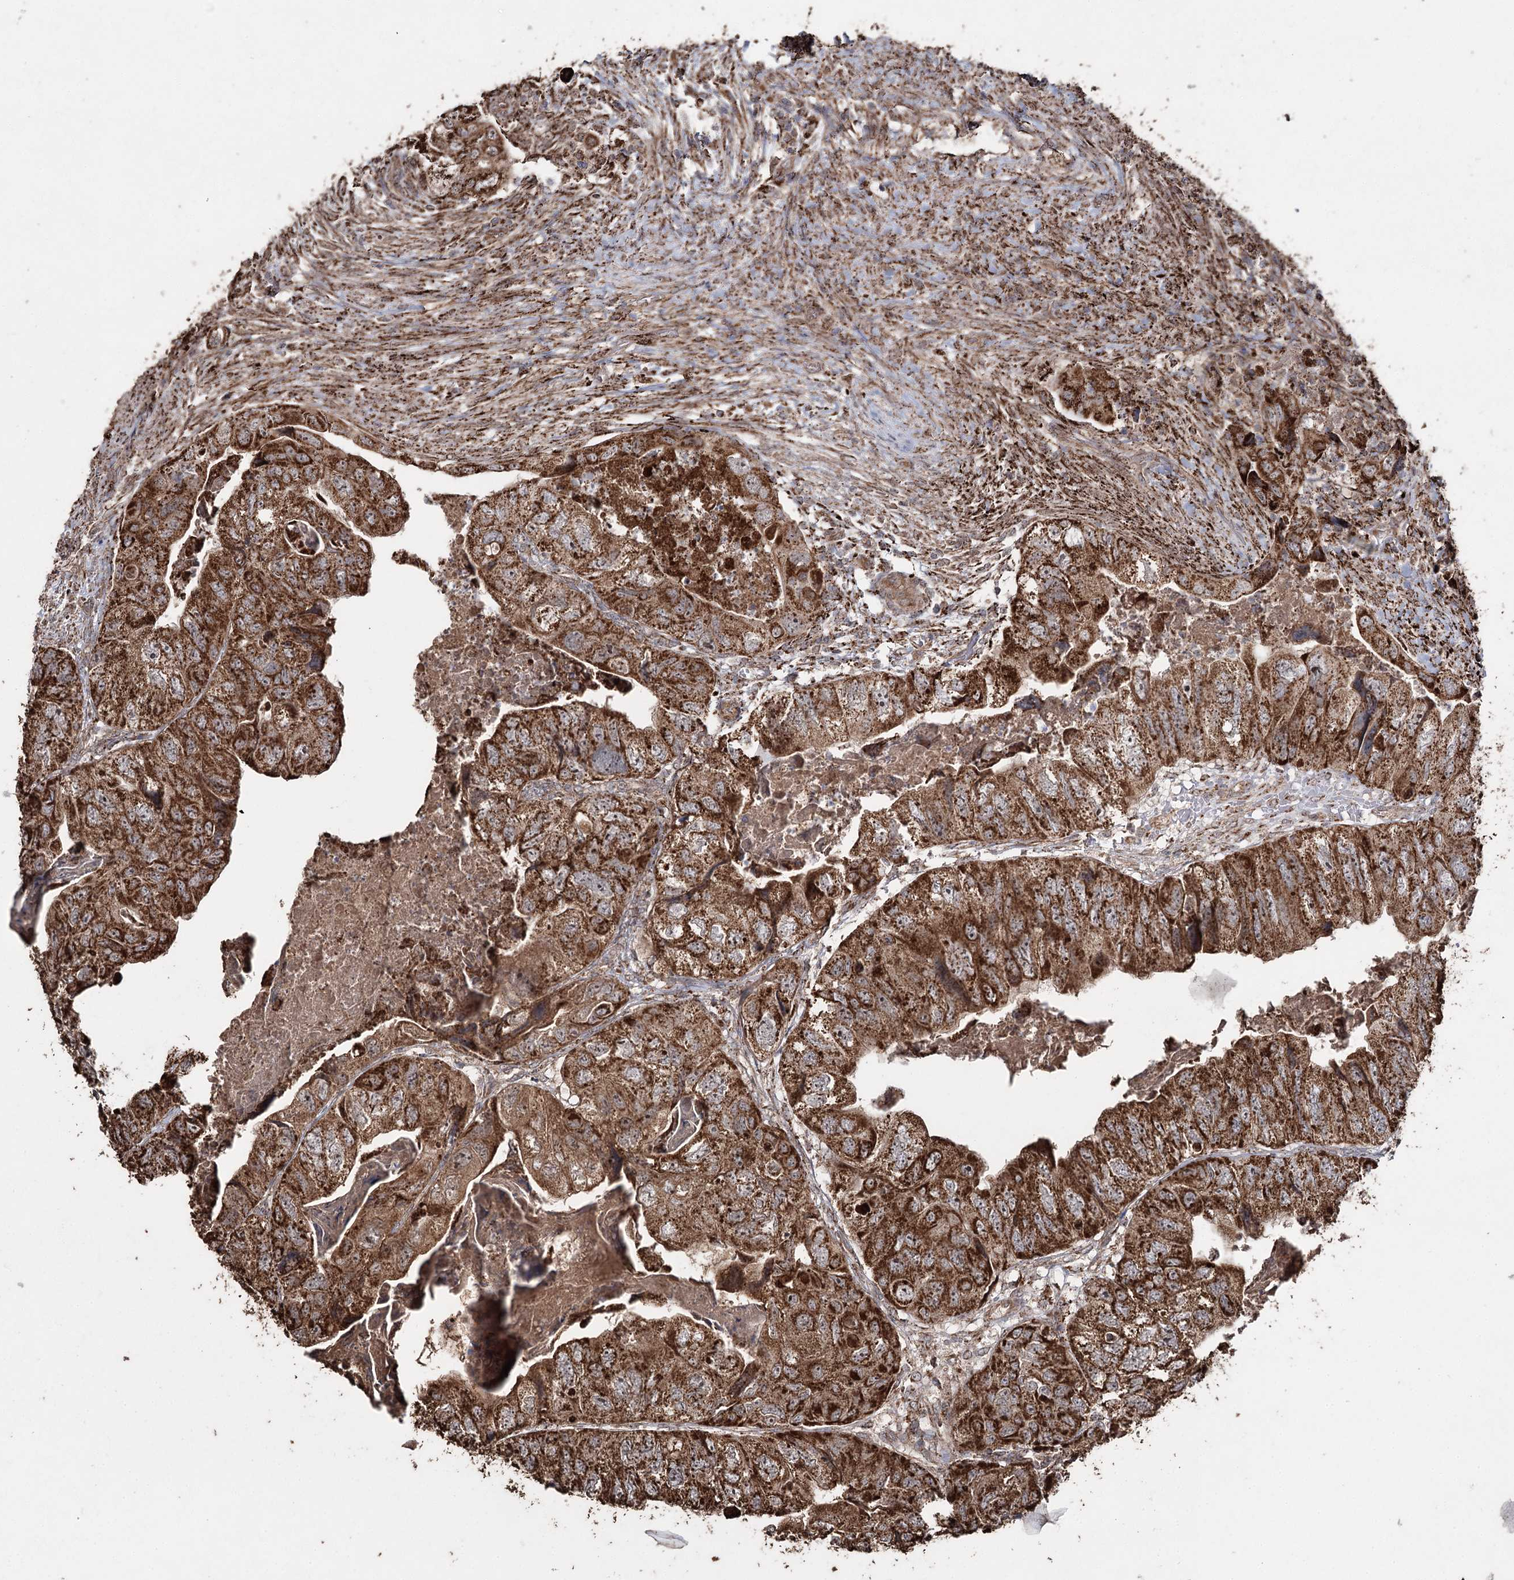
{"staining": {"intensity": "strong", "quantity": ">75%", "location": "cytoplasmic/membranous"}, "tissue": "colorectal cancer", "cell_type": "Tumor cells", "image_type": "cancer", "snomed": [{"axis": "morphology", "description": "Adenocarcinoma, NOS"}, {"axis": "topography", "description": "Rectum"}], "caption": "Adenocarcinoma (colorectal) was stained to show a protein in brown. There is high levels of strong cytoplasmic/membranous expression in approximately >75% of tumor cells.", "gene": "SLF2", "patient": {"sex": "male", "age": 63}}